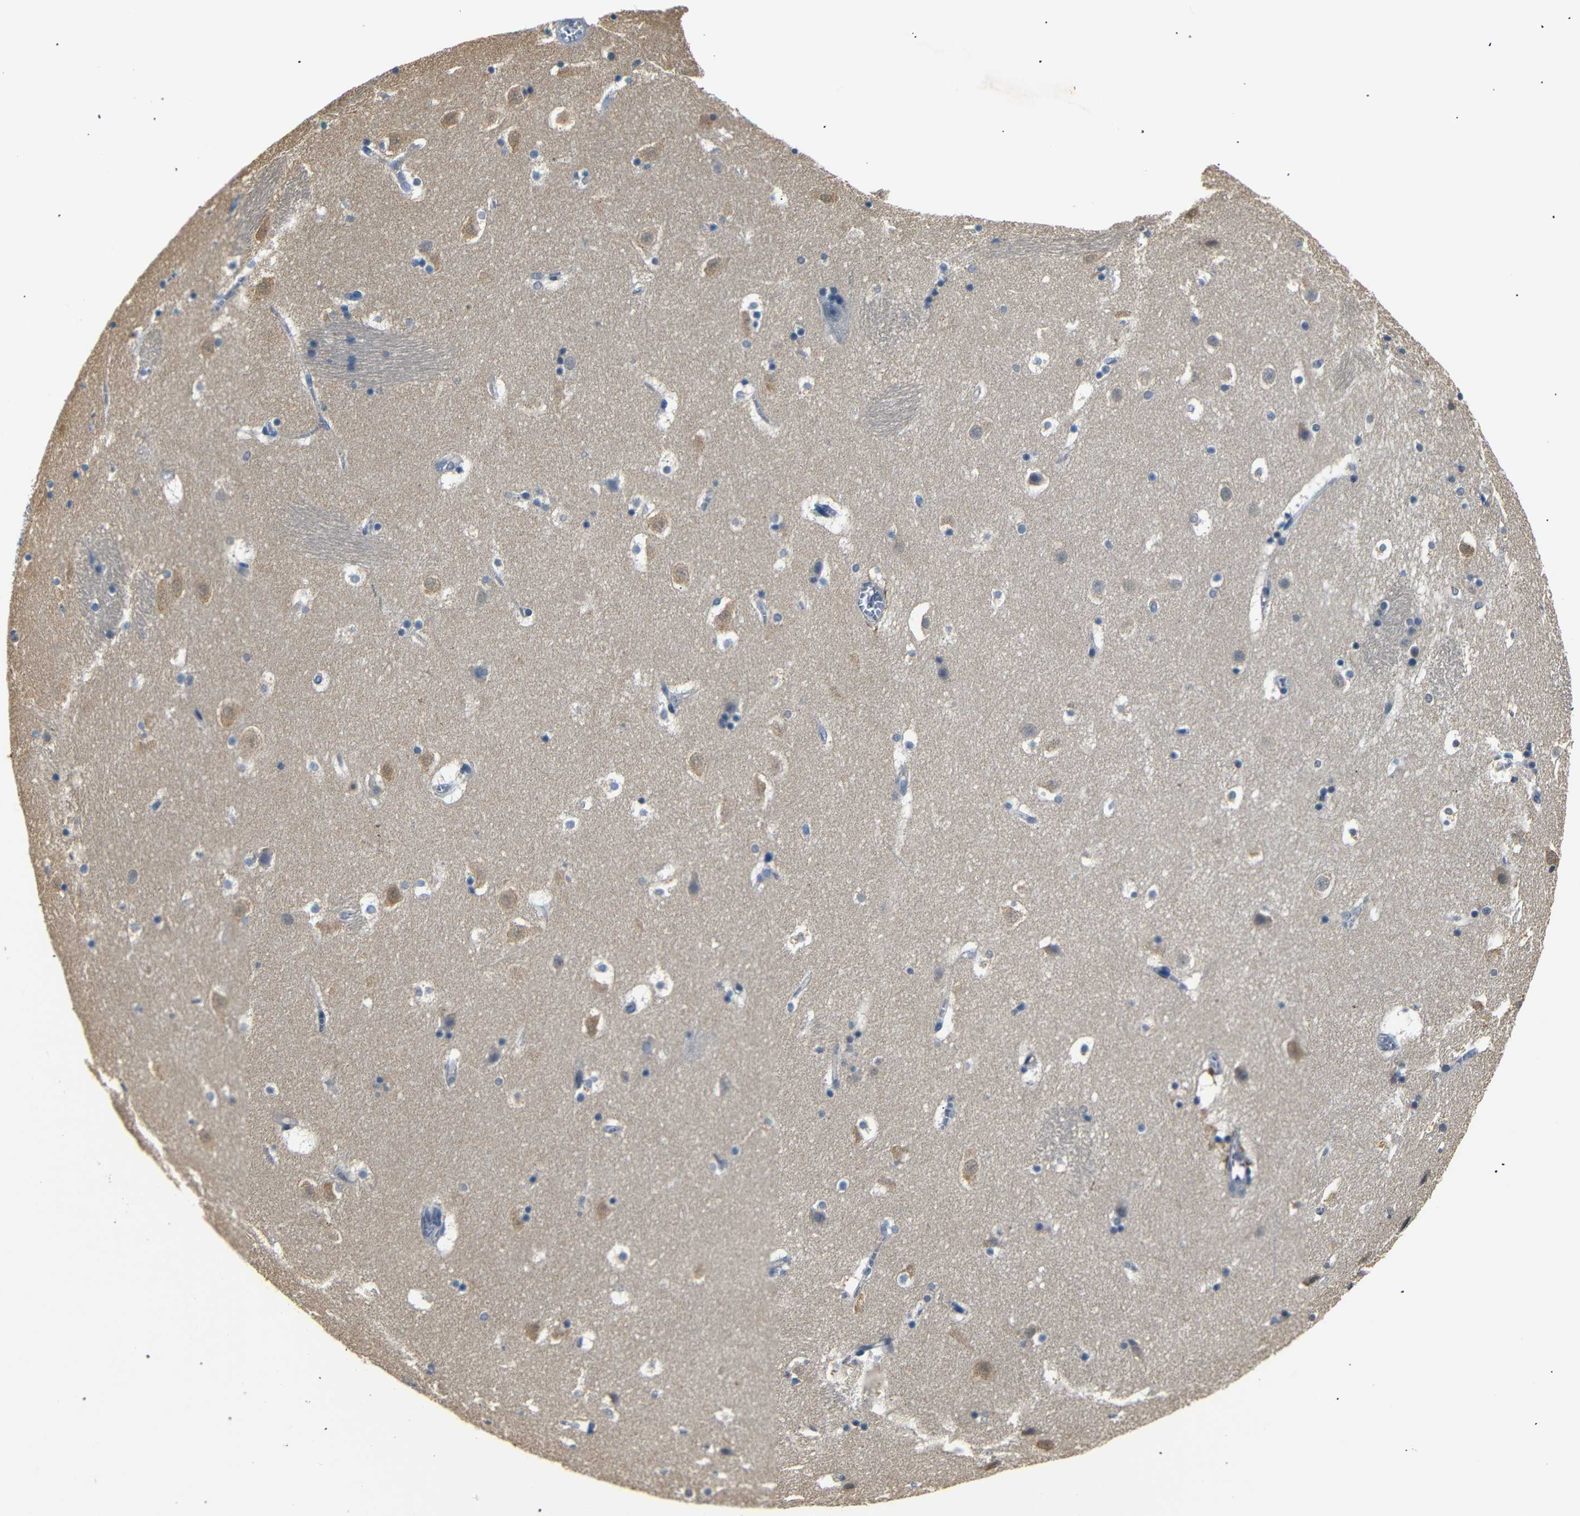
{"staining": {"intensity": "negative", "quantity": "none", "location": "none"}, "tissue": "caudate", "cell_type": "Glial cells", "image_type": "normal", "snomed": [{"axis": "morphology", "description": "Normal tissue, NOS"}, {"axis": "topography", "description": "Lateral ventricle wall"}], "caption": "Immunohistochemical staining of benign human caudate reveals no significant positivity in glial cells. Brightfield microscopy of IHC stained with DAB (3,3'-diaminobenzidine) (brown) and hematoxylin (blue), captured at high magnification.", "gene": "SFN", "patient": {"sex": "male", "age": 45}}